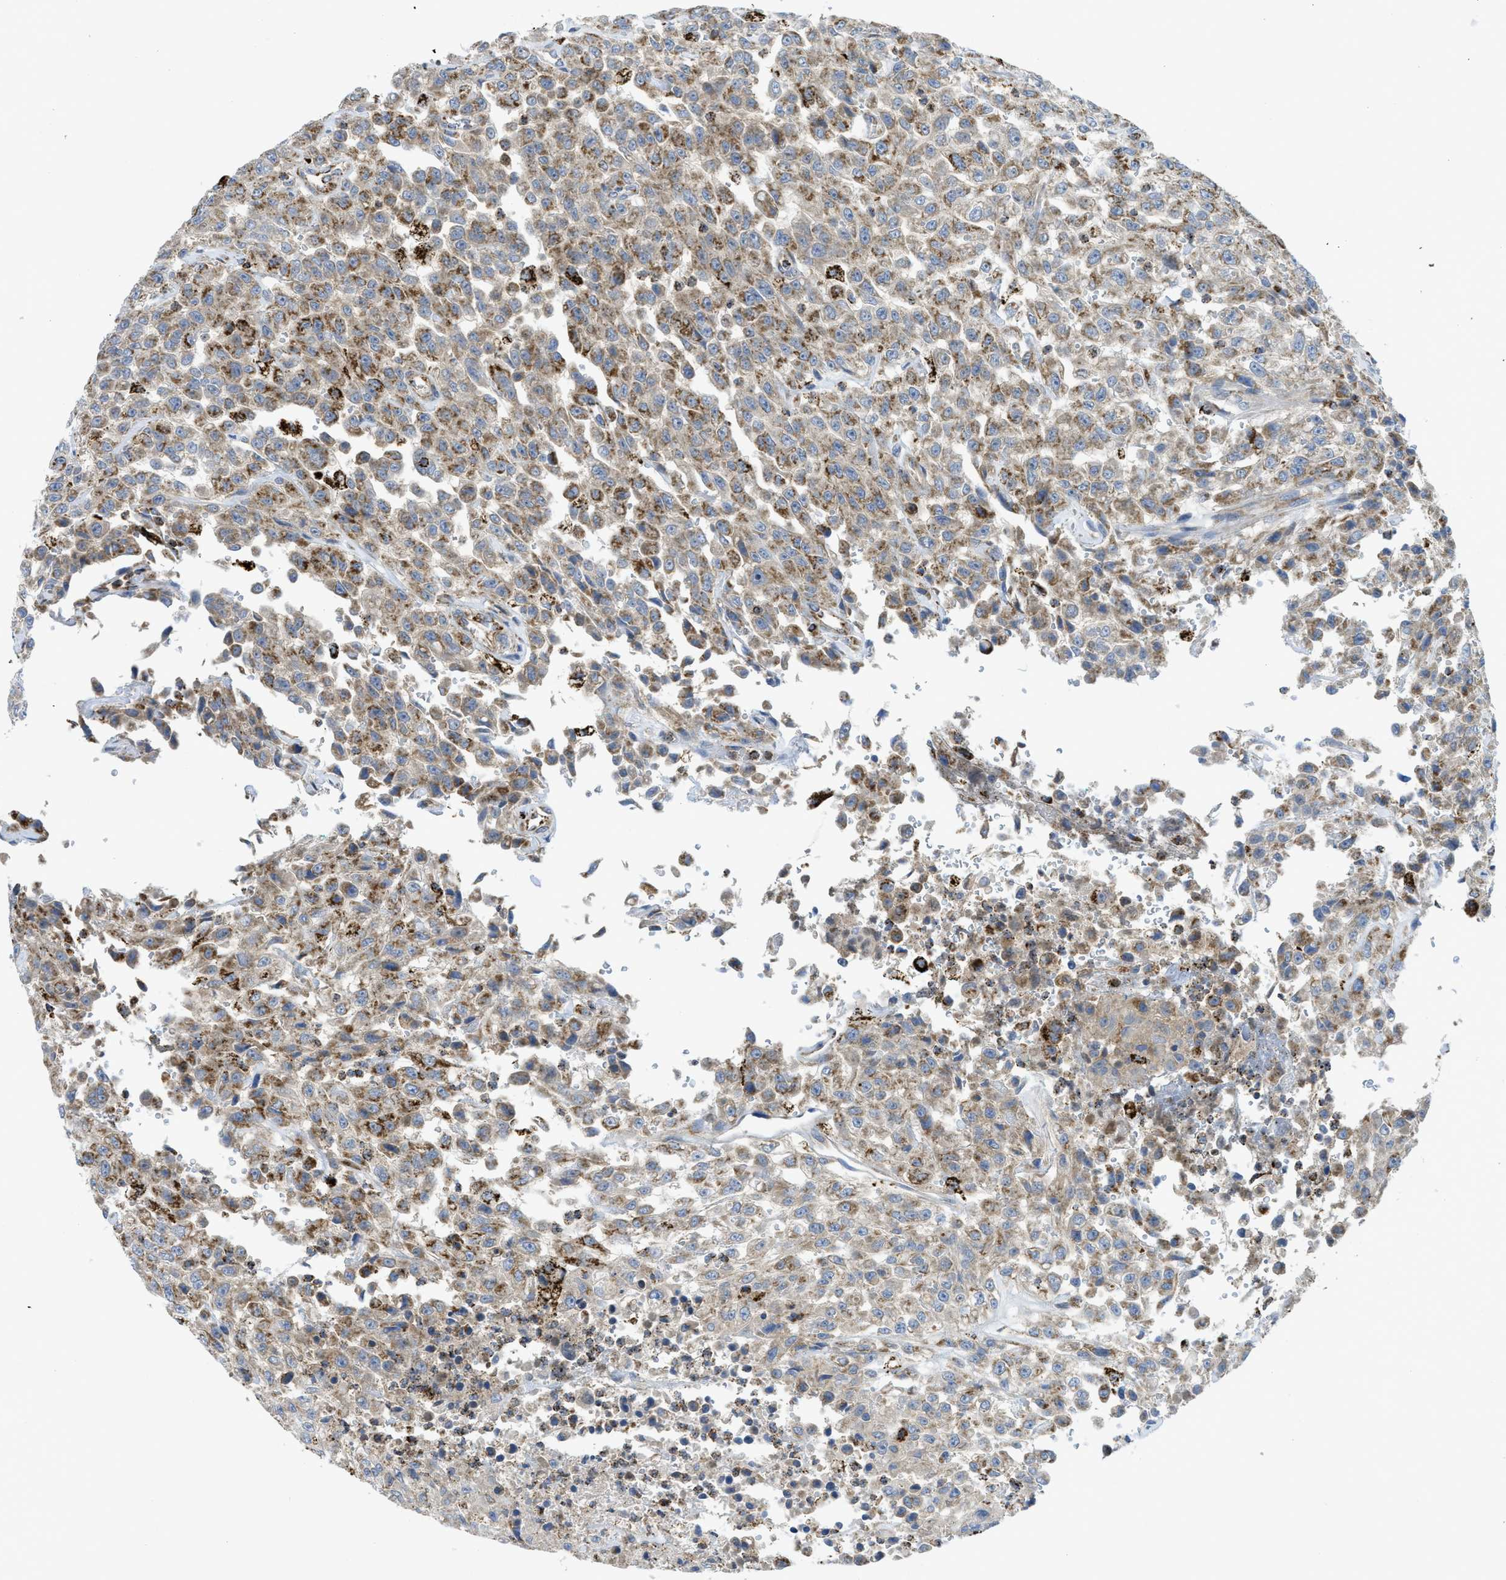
{"staining": {"intensity": "moderate", "quantity": ">75%", "location": "cytoplasmic/membranous"}, "tissue": "urothelial cancer", "cell_type": "Tumor cells", "image_type": "cancer", "snomed": [{"axis": "morphology", "description": "Urothelial carcinoma, High grade"}, {"axis": "topography", "description": "Urinary bladder"}], "caption": "Protein positivity by immunohistochemistry (IHC) displays moderate cytoplasmic/membranous staining in about >75% of tumor cells in high-grade urothelial carcinoma.", "gene": "SQOR", "patient": {"sex": "male", "age": 46}}